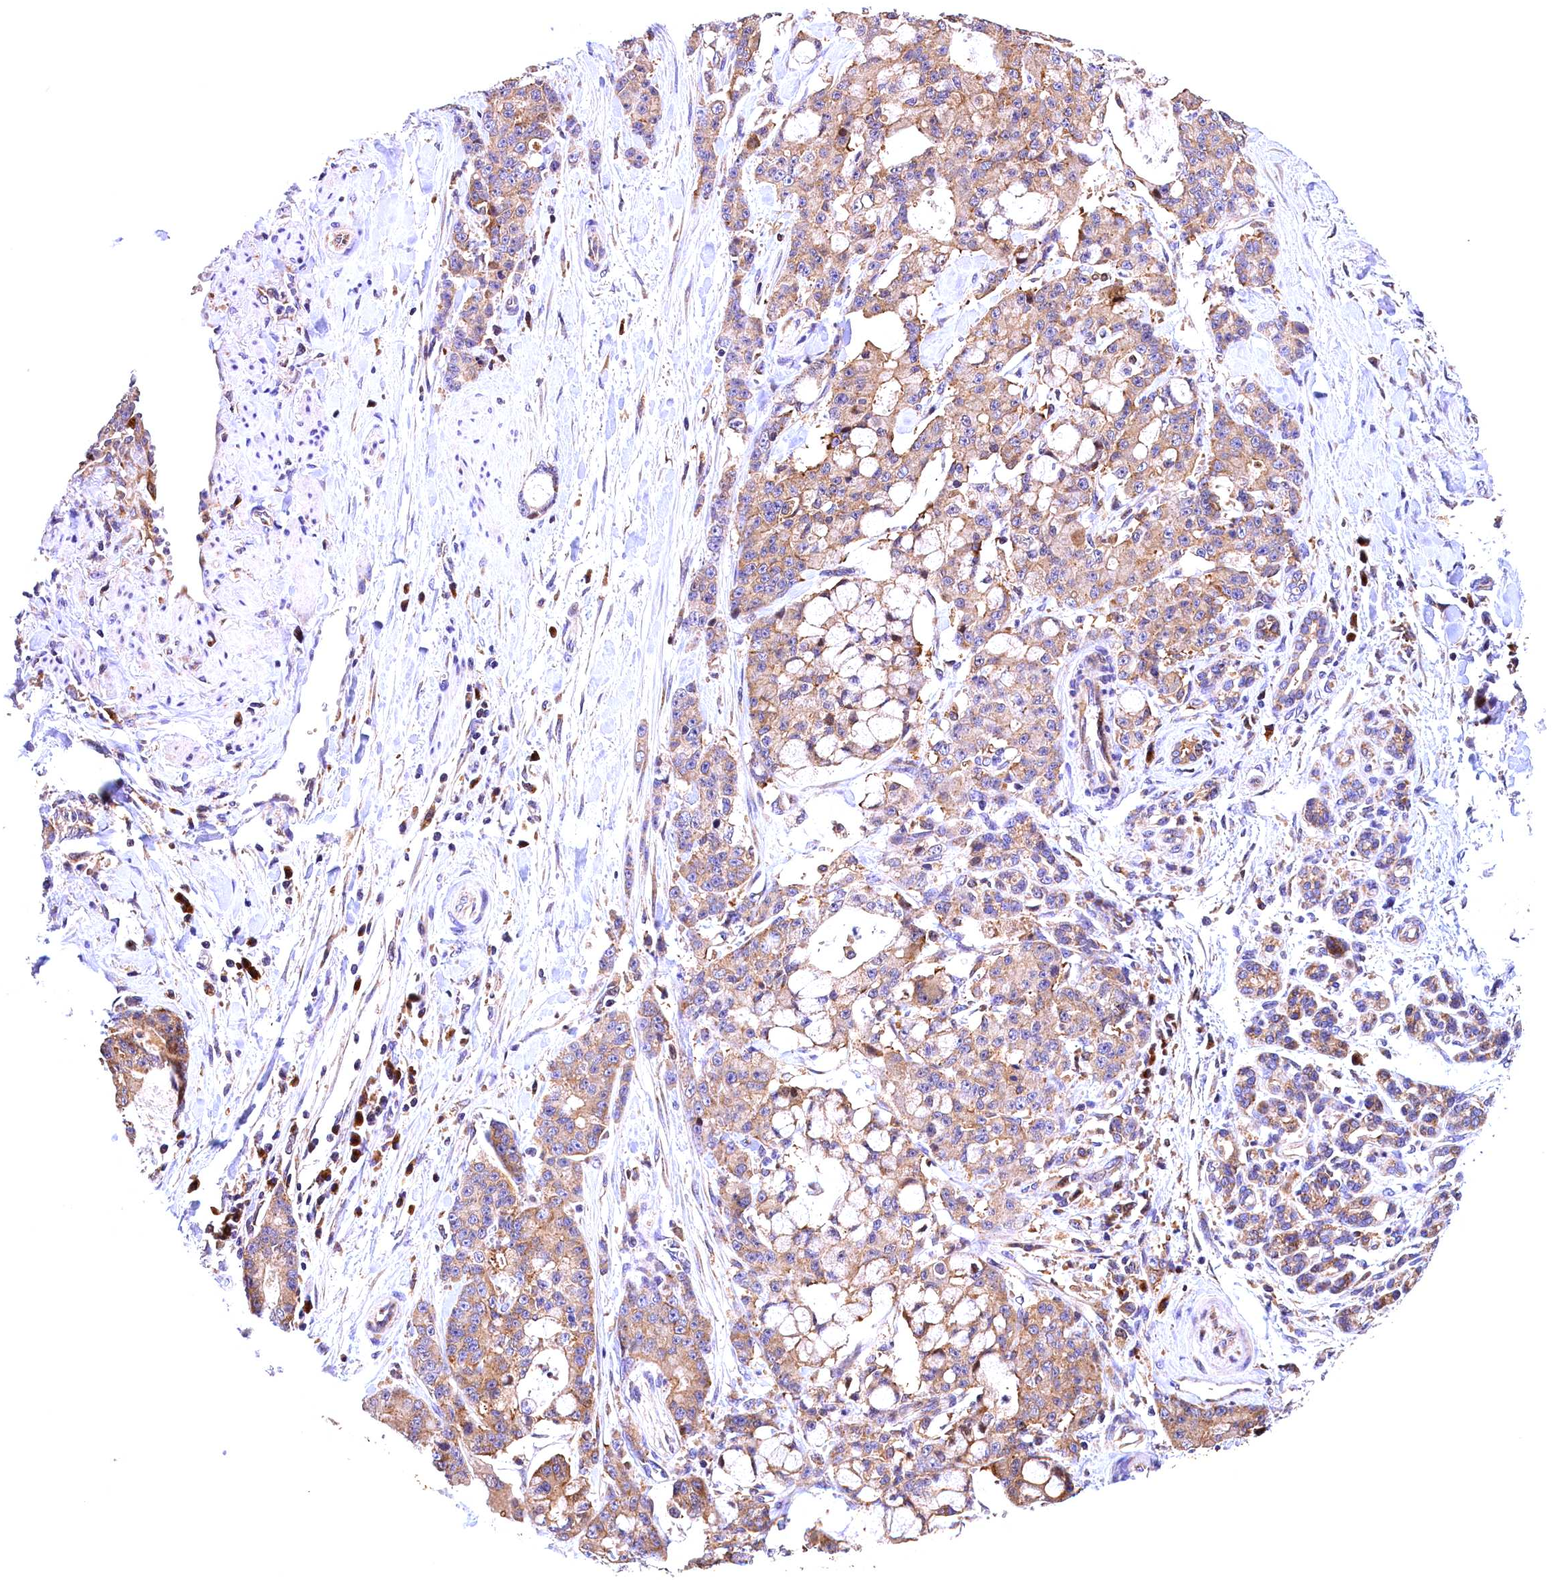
{"staining": {"intensity": "moderate", "quantity": "25%-75%", "location": "cytoplasmic/membranous"}, "tissue": "pancreatic cancer", "cell_type": "Tumor cells", "image_type": "cancer", "snomed": [{"axis": "morphology", "description": "Adenocarcinoma, NOS"}, {"axis": "topography", "description": "Pancreas"}], "caption": "Immunohistochemistry (IHC) photomicrograph of adenocarcinoma (pancreatic) stained for a protein (brown), which shows medium levels of moderate cytoplasmic/membranous positivity in approximately 25%-75% of tumor cells.", "gene": "NAIP", "patient": {"sex": "female", "age": 73}}